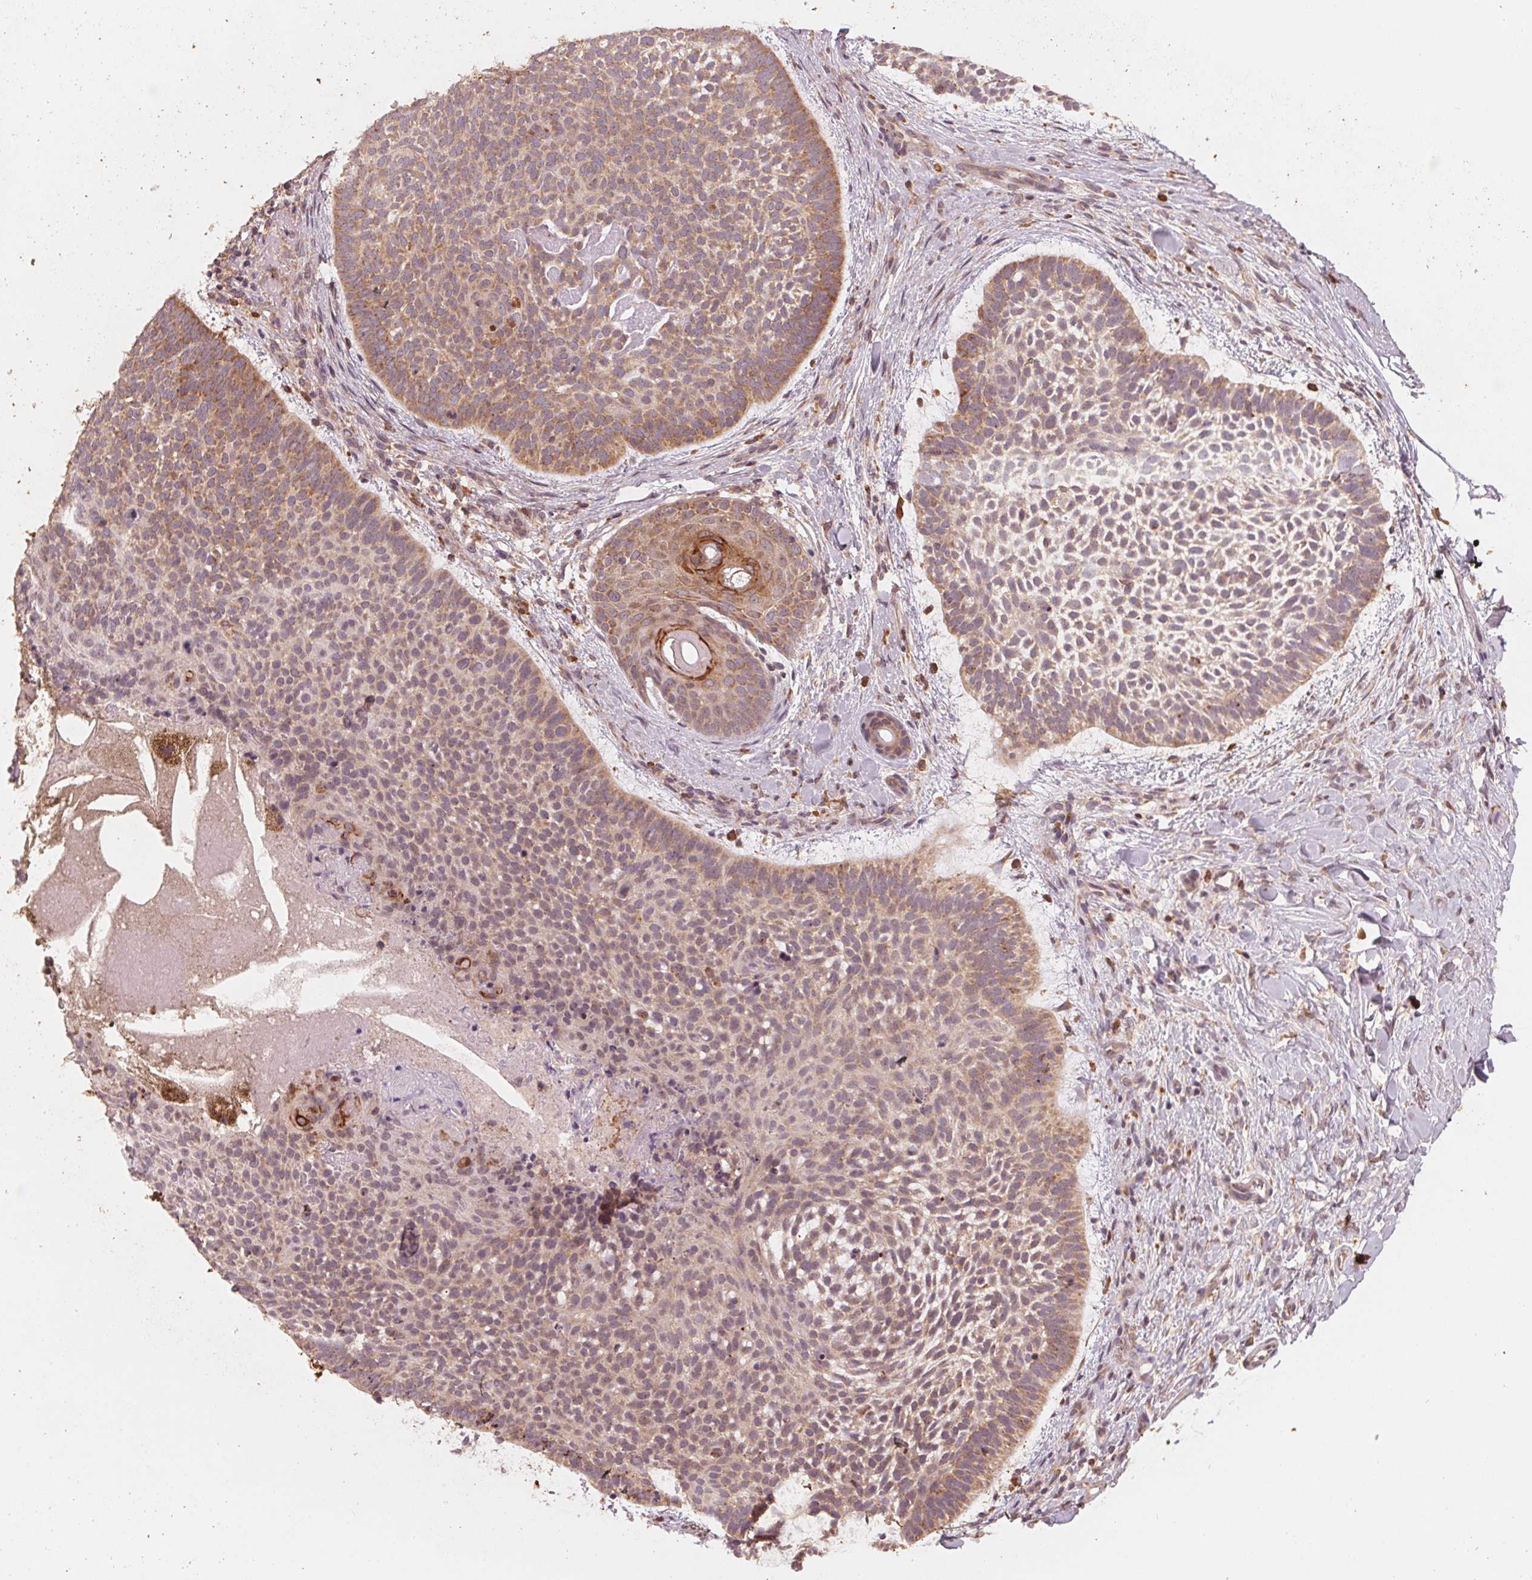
{"staining": {"intensity": "weak", "quantity": ">75%", "location": "cytoplasmic/membranous"}, "tissue": "skin cancer", "cell_type": "Tumor cells", "image_type": "cancer", "snomed": [{"axis": "morphology", "description": "Basal cell carcinoma"}, {"axis": "topography", "description": "Skin"}, {"axis": "topography", "description": "Skin of face"}], "caption": "Human basal cell carcinoma (skin) stained with a brown dye exhibits weak cytoplasmic/membranous positive positivity in approximately >75% of tumor cells.", "gene": "GIGYF2", "patient": {"sex": "male", "age": 73}}